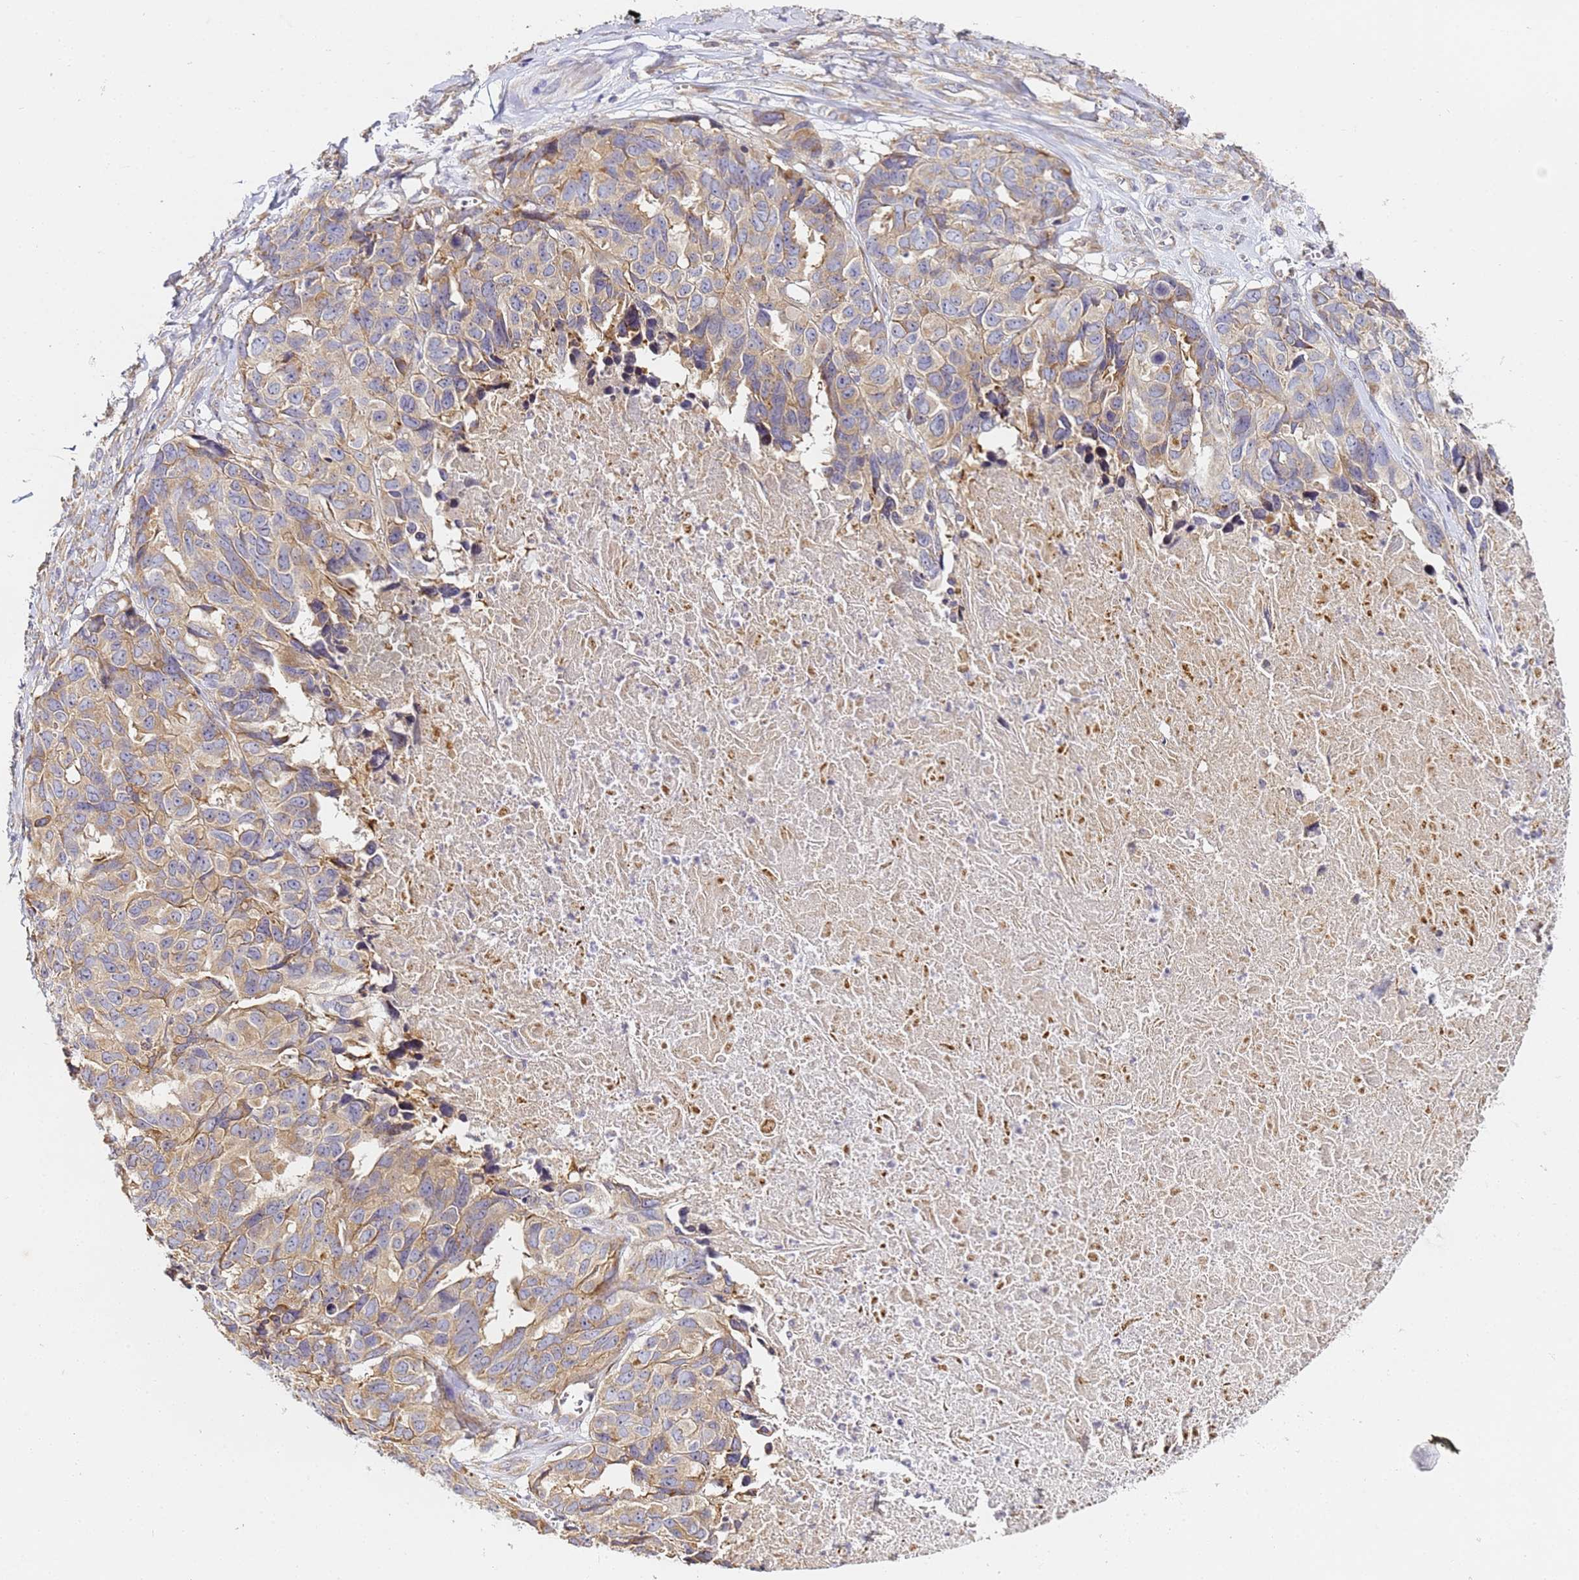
{"staining": {"intensity": "moderate", "quantity": ">75%", "location": "cytoplasmic/membranous"}, "tissue": "ovarian cancer", "cell_type": "Tumor cells", "image_type": "cancer", "snomed": [{"axis": "morphology", "description": "Cystadenocarcinoma, serous, NOS"}, {"axis": "topography", "description": "Ovary"}], "caption": "The histopathology image shows a brown stain indicating the presence of a protein in the cytoplasmic/membranous of tumor cells in ovarian cancer.", "gene": "RPL13A", "patient": {"sex": "female", "age": 79}}